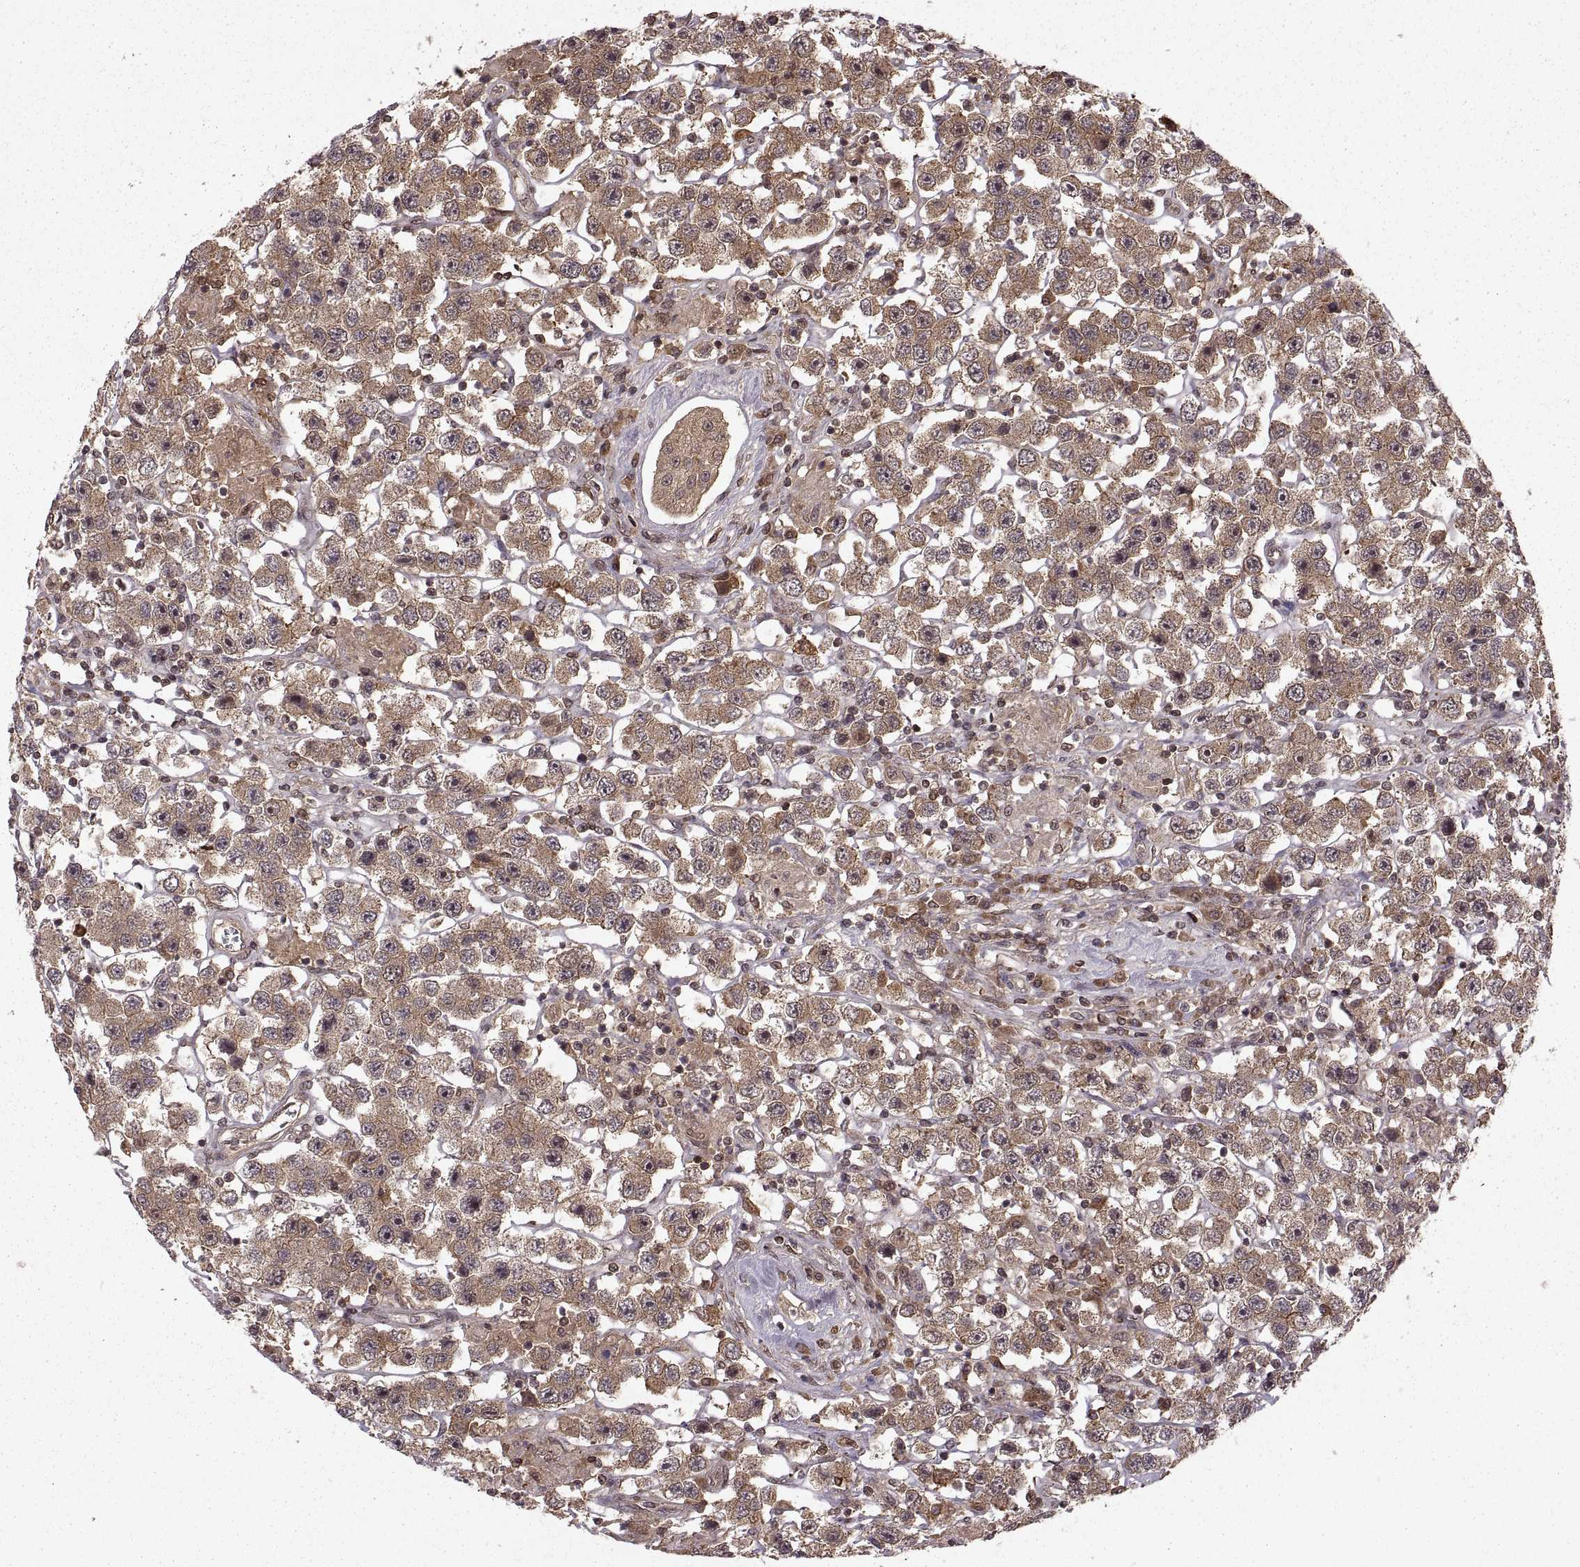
{"staining": {"intensity": "moderate", "quantity": ">75%", "location": "cytoplasmic/membranous"}, "tissue": "testis cancer", "cell_type": "Tumor cells", "image_type": "cancer", "snomed": [{"axis": "morphology", "description": "Seminoma, NOS"}, {"axis": "topography", "description": "Testis"}], "caption": "A high-resolution photomicrograph shows immunohistochemistry (IHC) staining of testis cancer, which exhibits moderate cytoplasmic/membranous staining in about >75% of tumor cells.", "gene": "DEDD", "patient": {"sex": "male", "age": 45}}